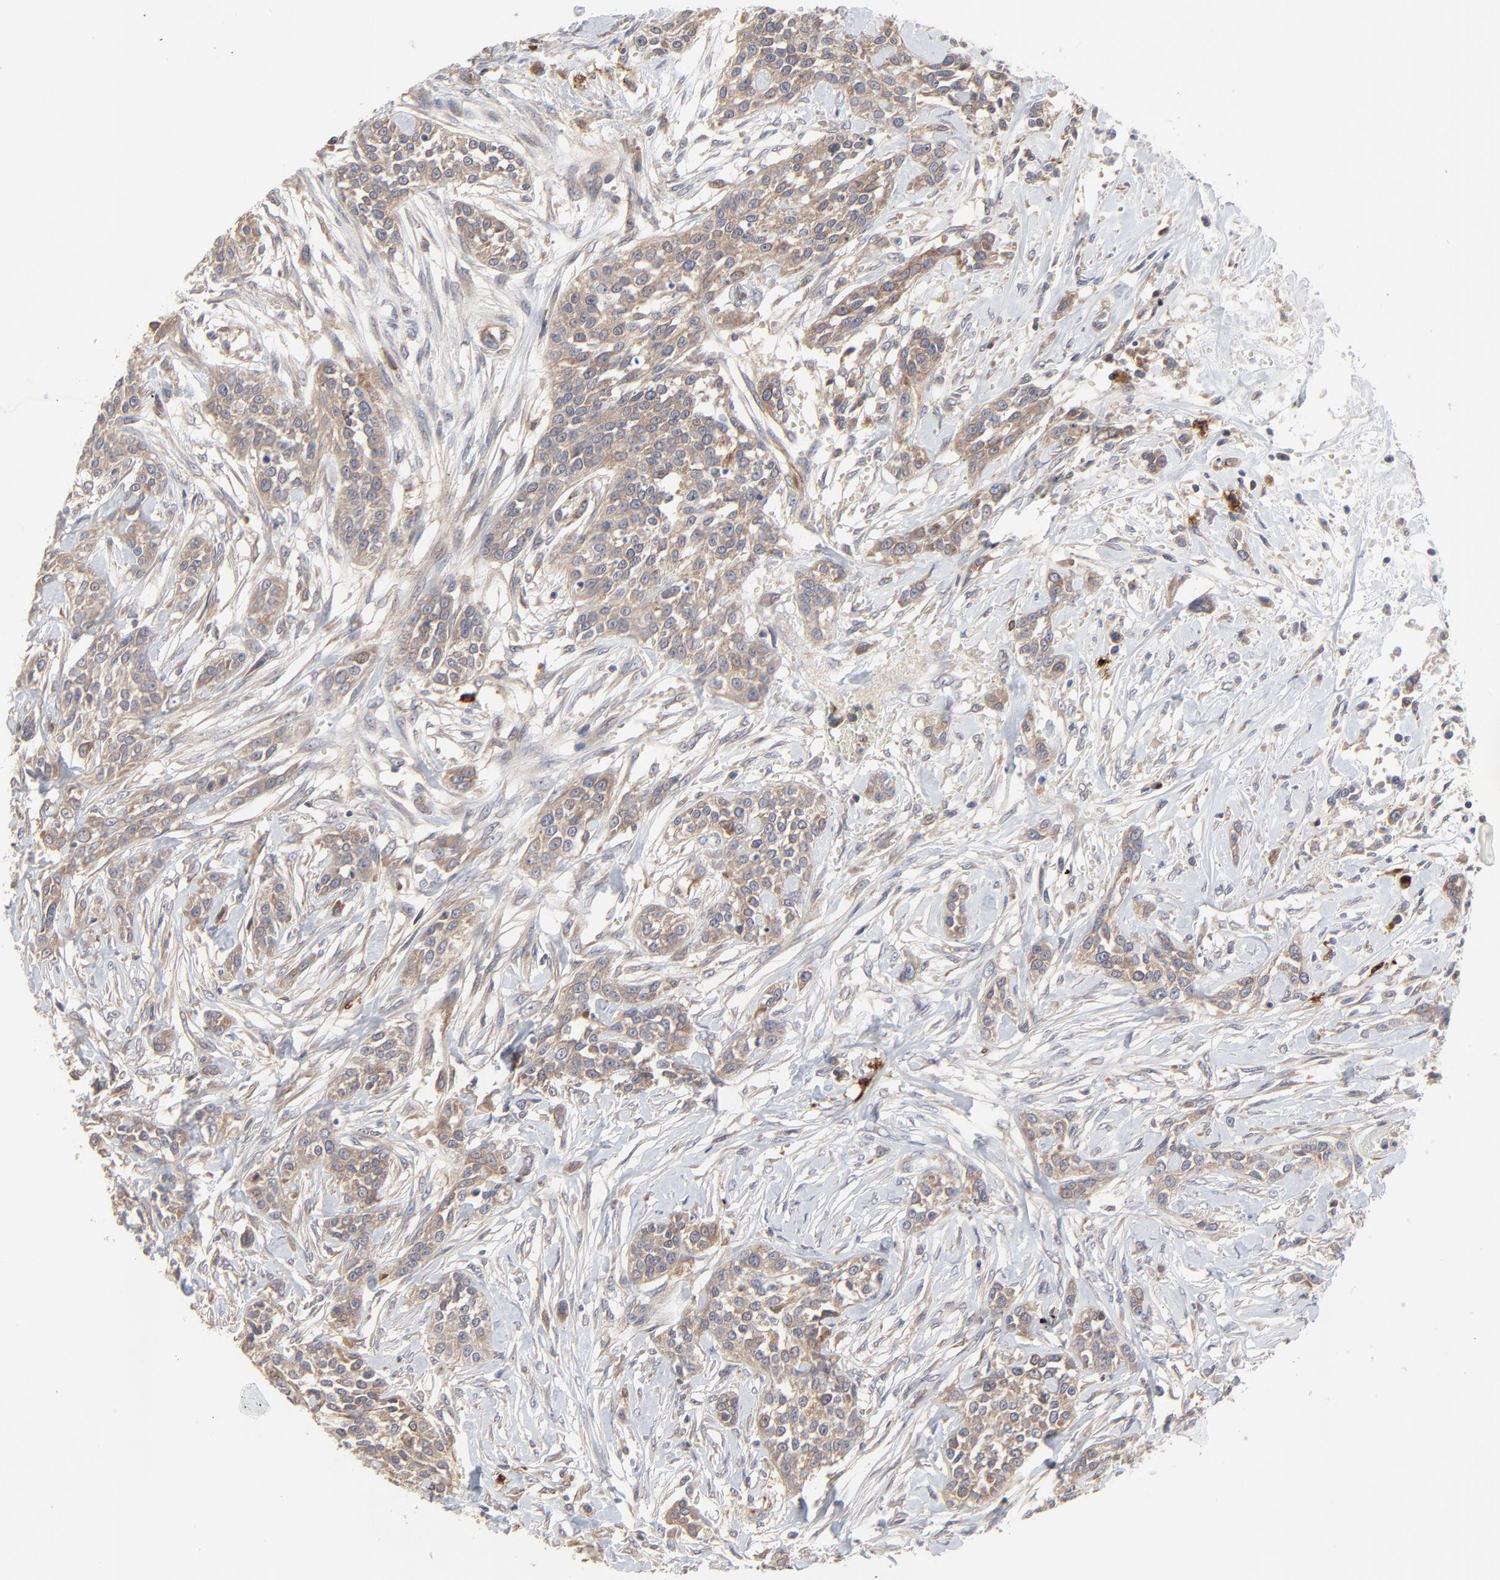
{"staining": {"intensity": "moderate", "quantity": ">75%", "location": "cytoplasmic/membranous"}, "tissue": "urothelial cancer", "cell_type": "Tumor cells", "image_type": "cancer", "snomed": [{"axis": "morphology", "description": "Urothelial carcinoma, High grade"}, {"axis": "topography", "description": "Urinary bladder"}], "caption": "A brown stain labels moderate cytoplasmic/membranous positivity of a protein in human urothelial cancer tumor cells.", "gene": "RAB9A", "patient": {"sex": "male", "age": 56}}